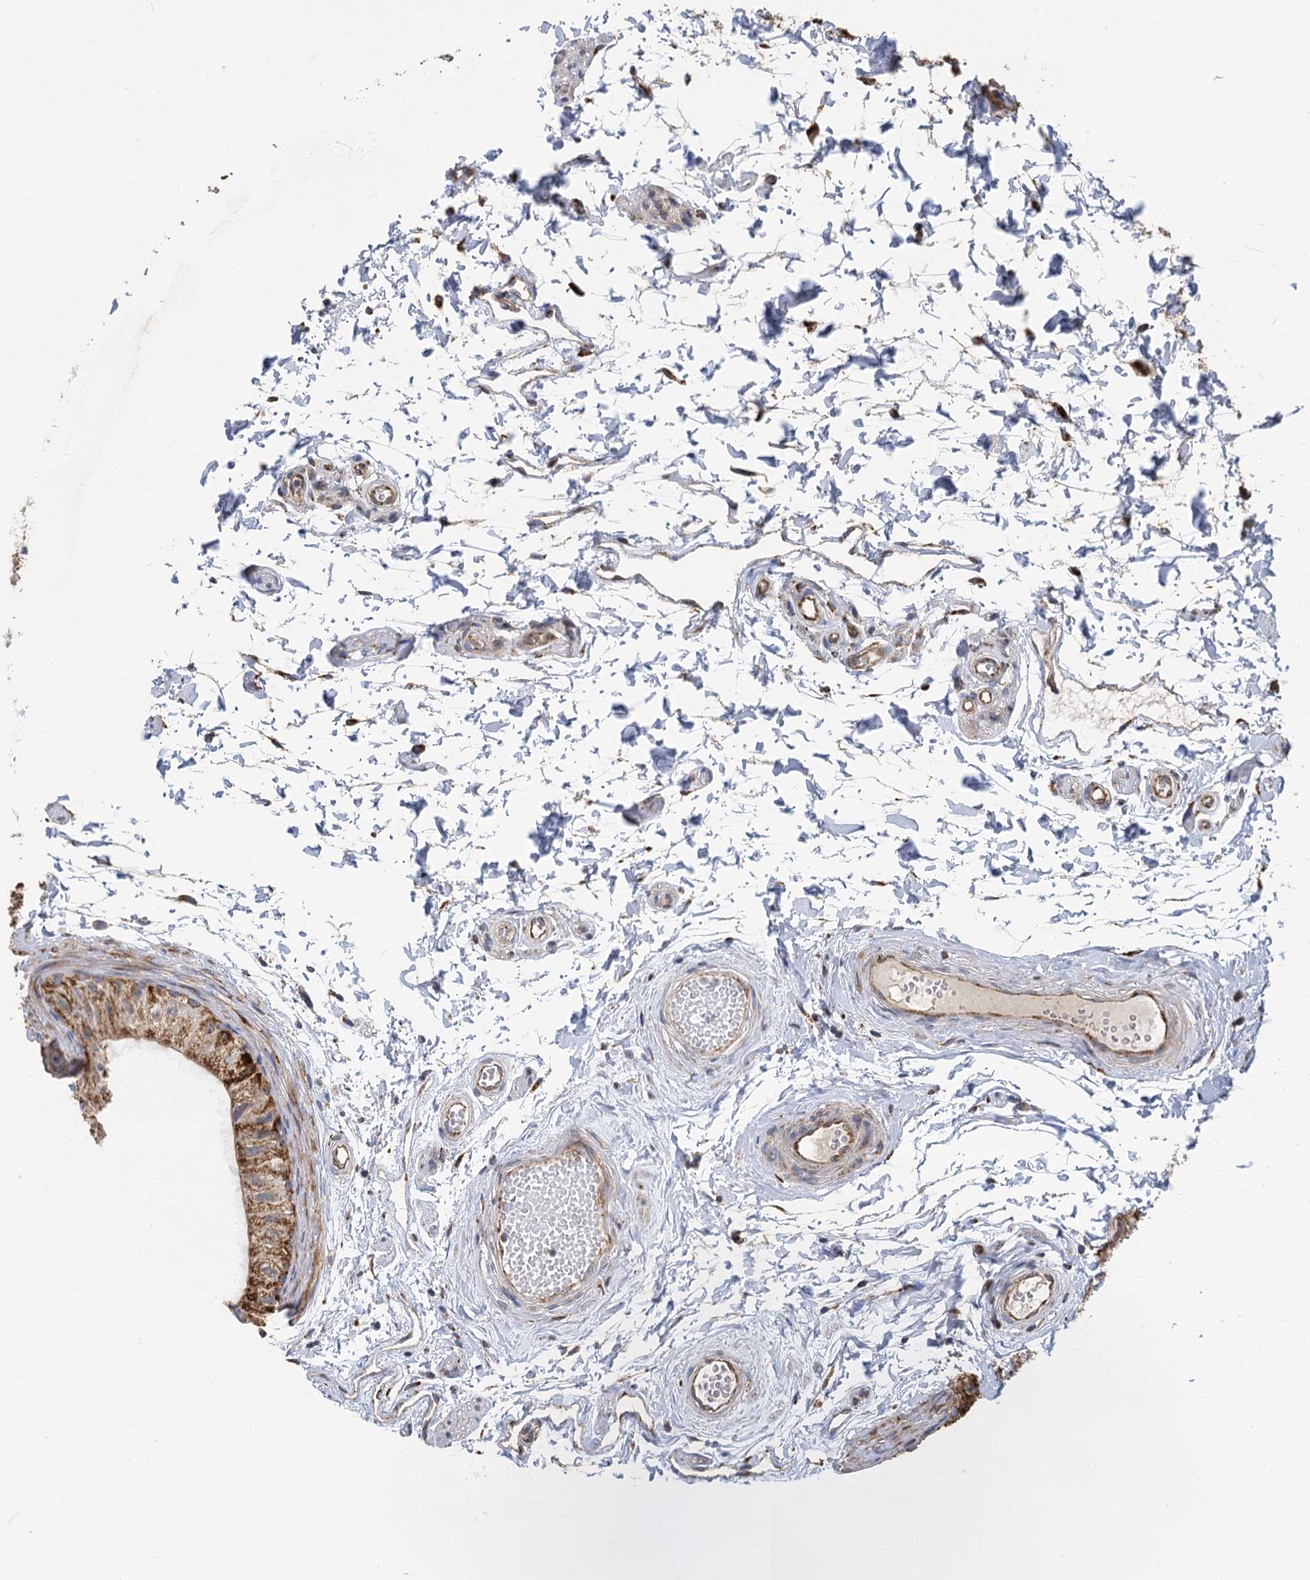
{"staining": {"intensity": "moderate", "quantity": "<25%", "location": "cytoplasmic/membranous"}, "tissue": "epididymis", "cell_type": "Glandular cells", "image_type": "normal", "snomed": [{"axis": "morphology", "description": "Normal tissue, NOS"}, {"axis": "topography", "description": "Epididymis"}], "caption": "Glandular cells reveal low levels of moderate cytoplasmic/membranous staining in about <25% of cells in benign human epididymis. The staining was performed using DAB (3,3'-diaminobenzidine), with brown indicating positive protein expression. Nuclei are stained blue with hematoxylin.", "gene": "IL11RA", "patient": {"sex": "male", "age": 50}}